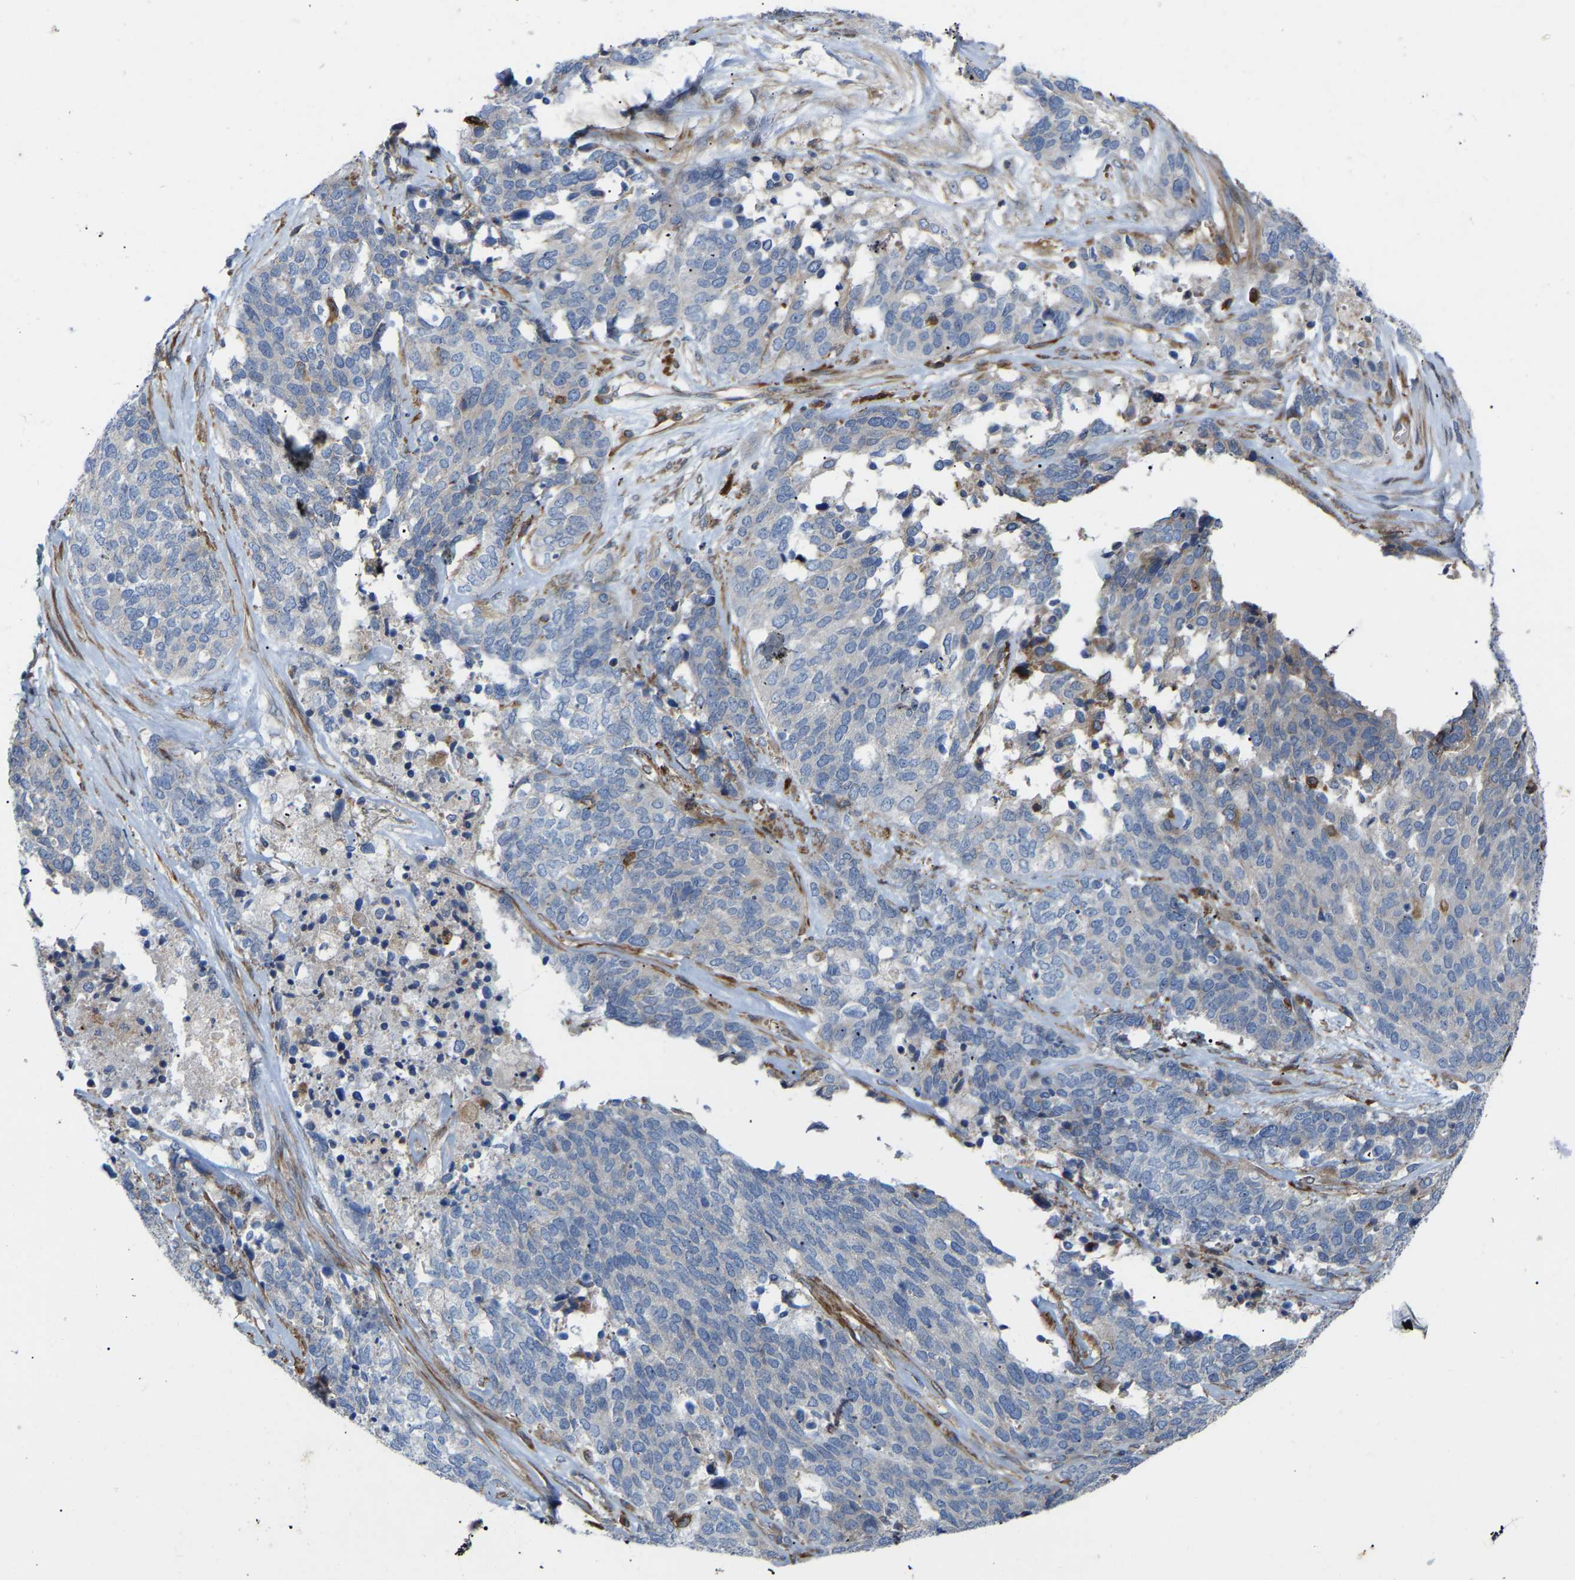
{"staining": {"intensity": "negative", "quantity": "none", "location": "none"}, "tissue": "ovarian cancer", "cell_type": "Tumor cells", "image_type": "cancer", "snomed": [{"axis": "morphology", "description": "Cystadenocarcinoma, serous, NOS"}, {"axis": "topography", "description": "Ovary"}], "caption": "An image of ovarian cancer stained for a protein shows no brown staining in tumor cells.", "gene": "TOR1B", "patient": {"sex": "female", "age": 44}}